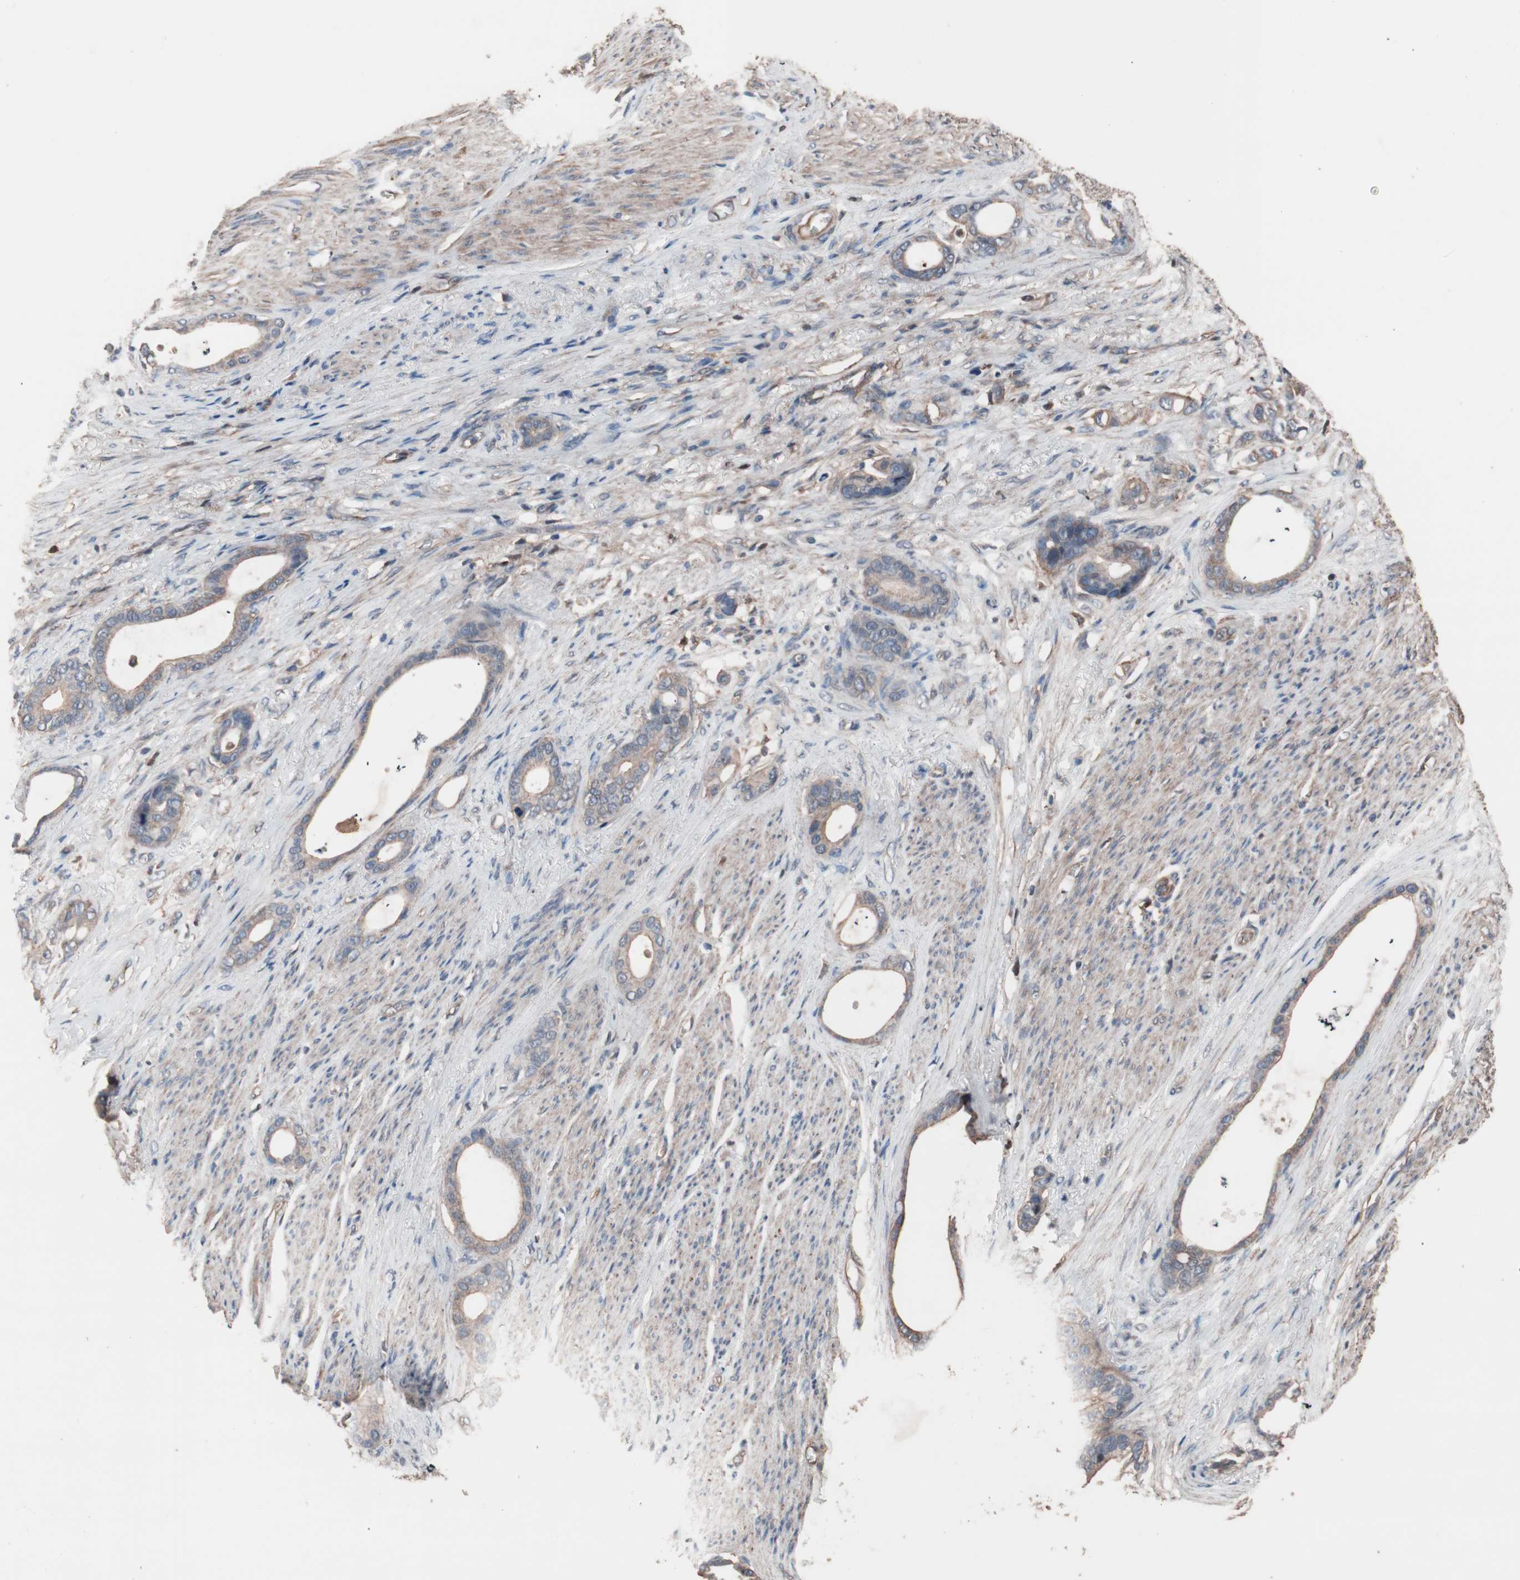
{"staining": {"intensity": "weak", "quantity": "25%-75%", "location": "cytoplasmic/membranous"}, "tissue": "stomach cancer", "cell_type": "Tumor cells", "image_type": "cancer", "snomed": [{"axis": "morphology", "description": "Adenocarcinoma, NOS"}, {"axis": "topography", "description": "Stomach"}], "caption": "High-magnification brightfield microscopy of adenocarcinoma (stomach) stained with DAB (3,3'-diaminobenzidine) (brown) and counterstained with hematoxylin (blue). tumor cells exhibit weak cytoplasmic/membranous staining is seen in approximately25%-75% of cells.", "gene": "ATG7", "patient": {"sex": "female", "age": 75}}